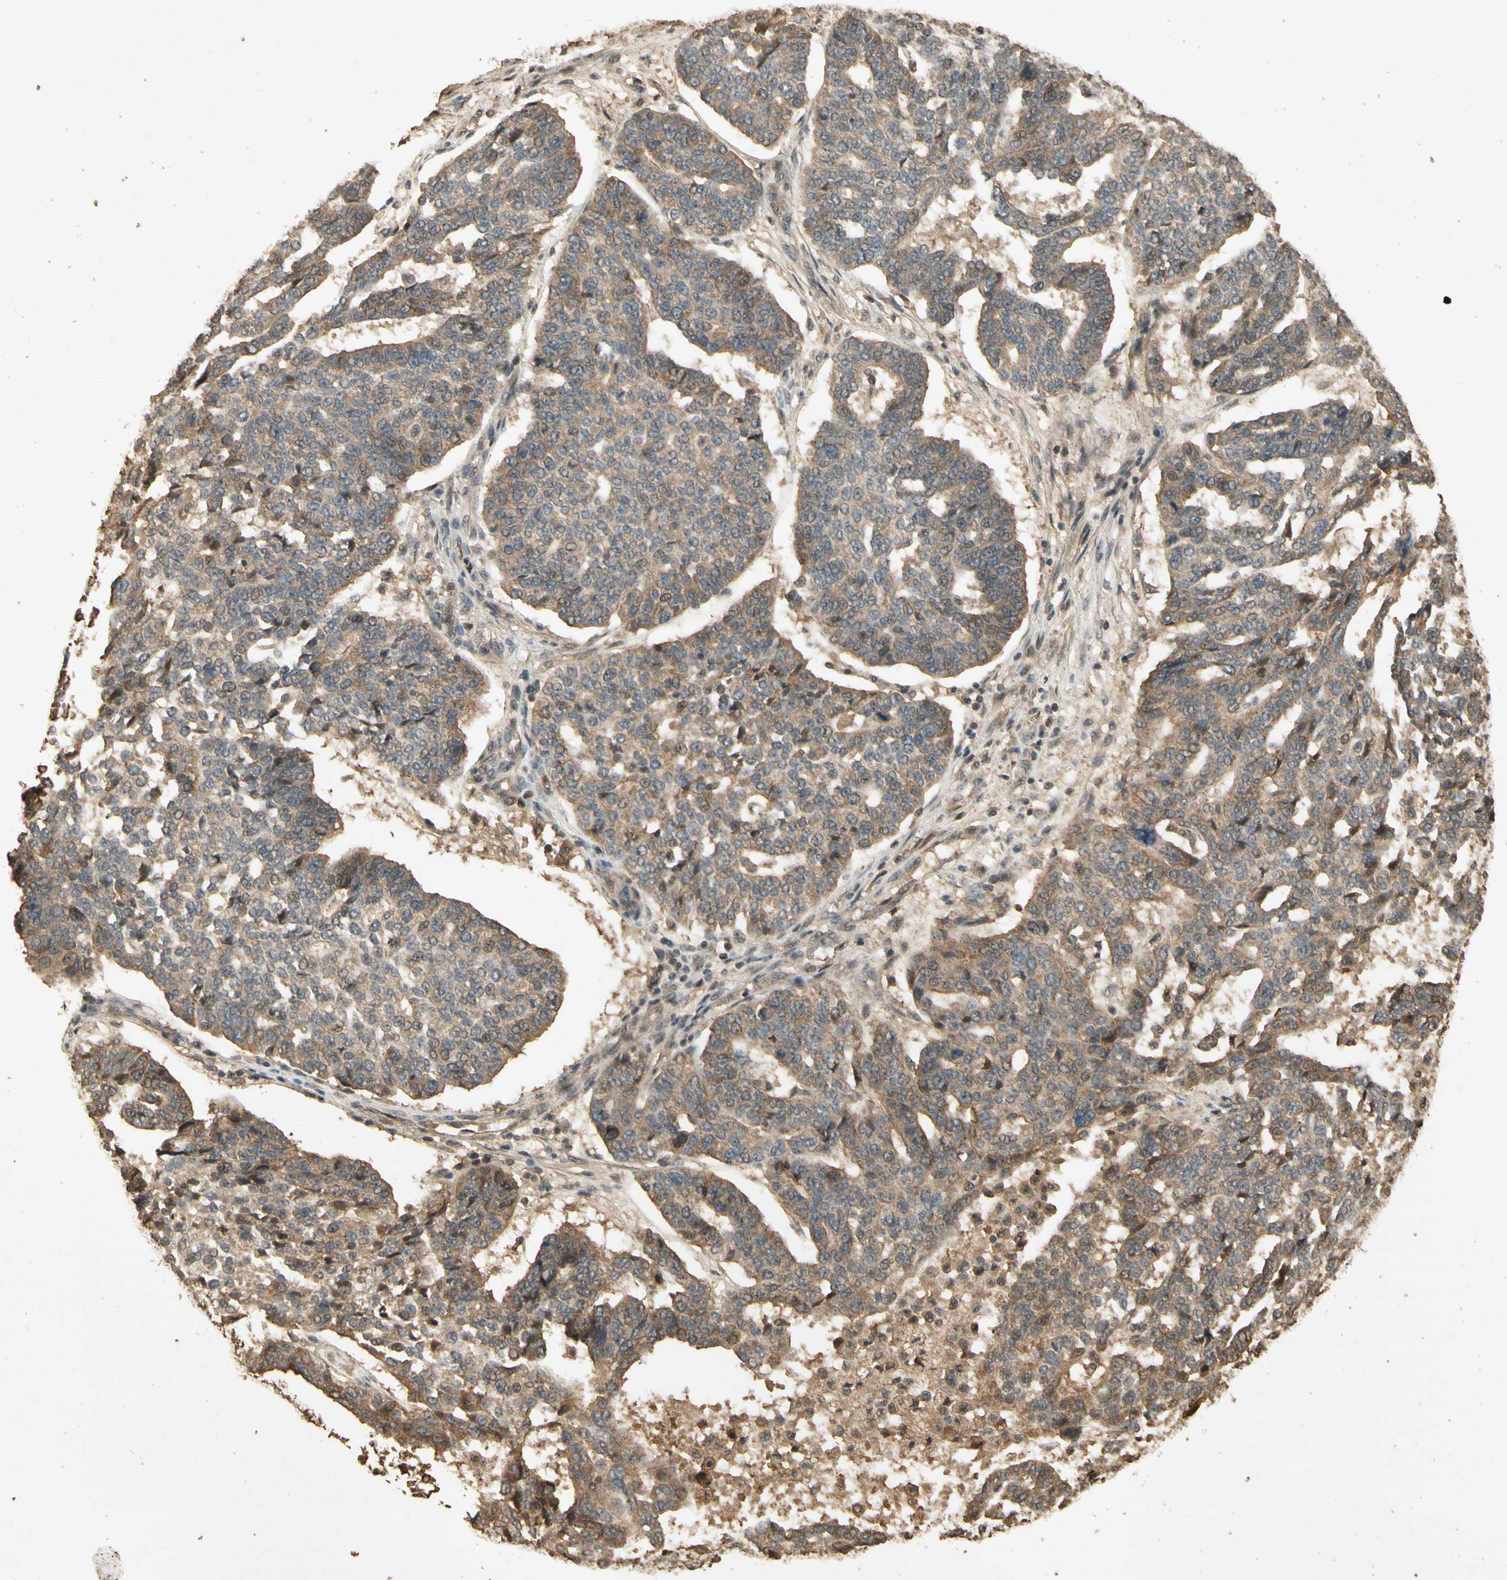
{"staining": {"intensity": "moderate", "quantity": ">75%", "location": "cytoplasmic/membranous"}, "tissue": "ovarian cancer", "cell_type": "Tumor cells", "image_type": "cancer", "snomed": [{"axis": "morphology", "description": "Cystadenocarcinoma, serous, NOS"}, {"axis": "topography", "description": "Ovary"}], "caption": "Protein expression analysis of human serous cystadenocarcinoma (ovarian) reveals moderate cytoplasmic/membranous staining in about >75% of tumor cells.", "gene": "SMAD9", "patient": {"sex": "female", "age": 59}}